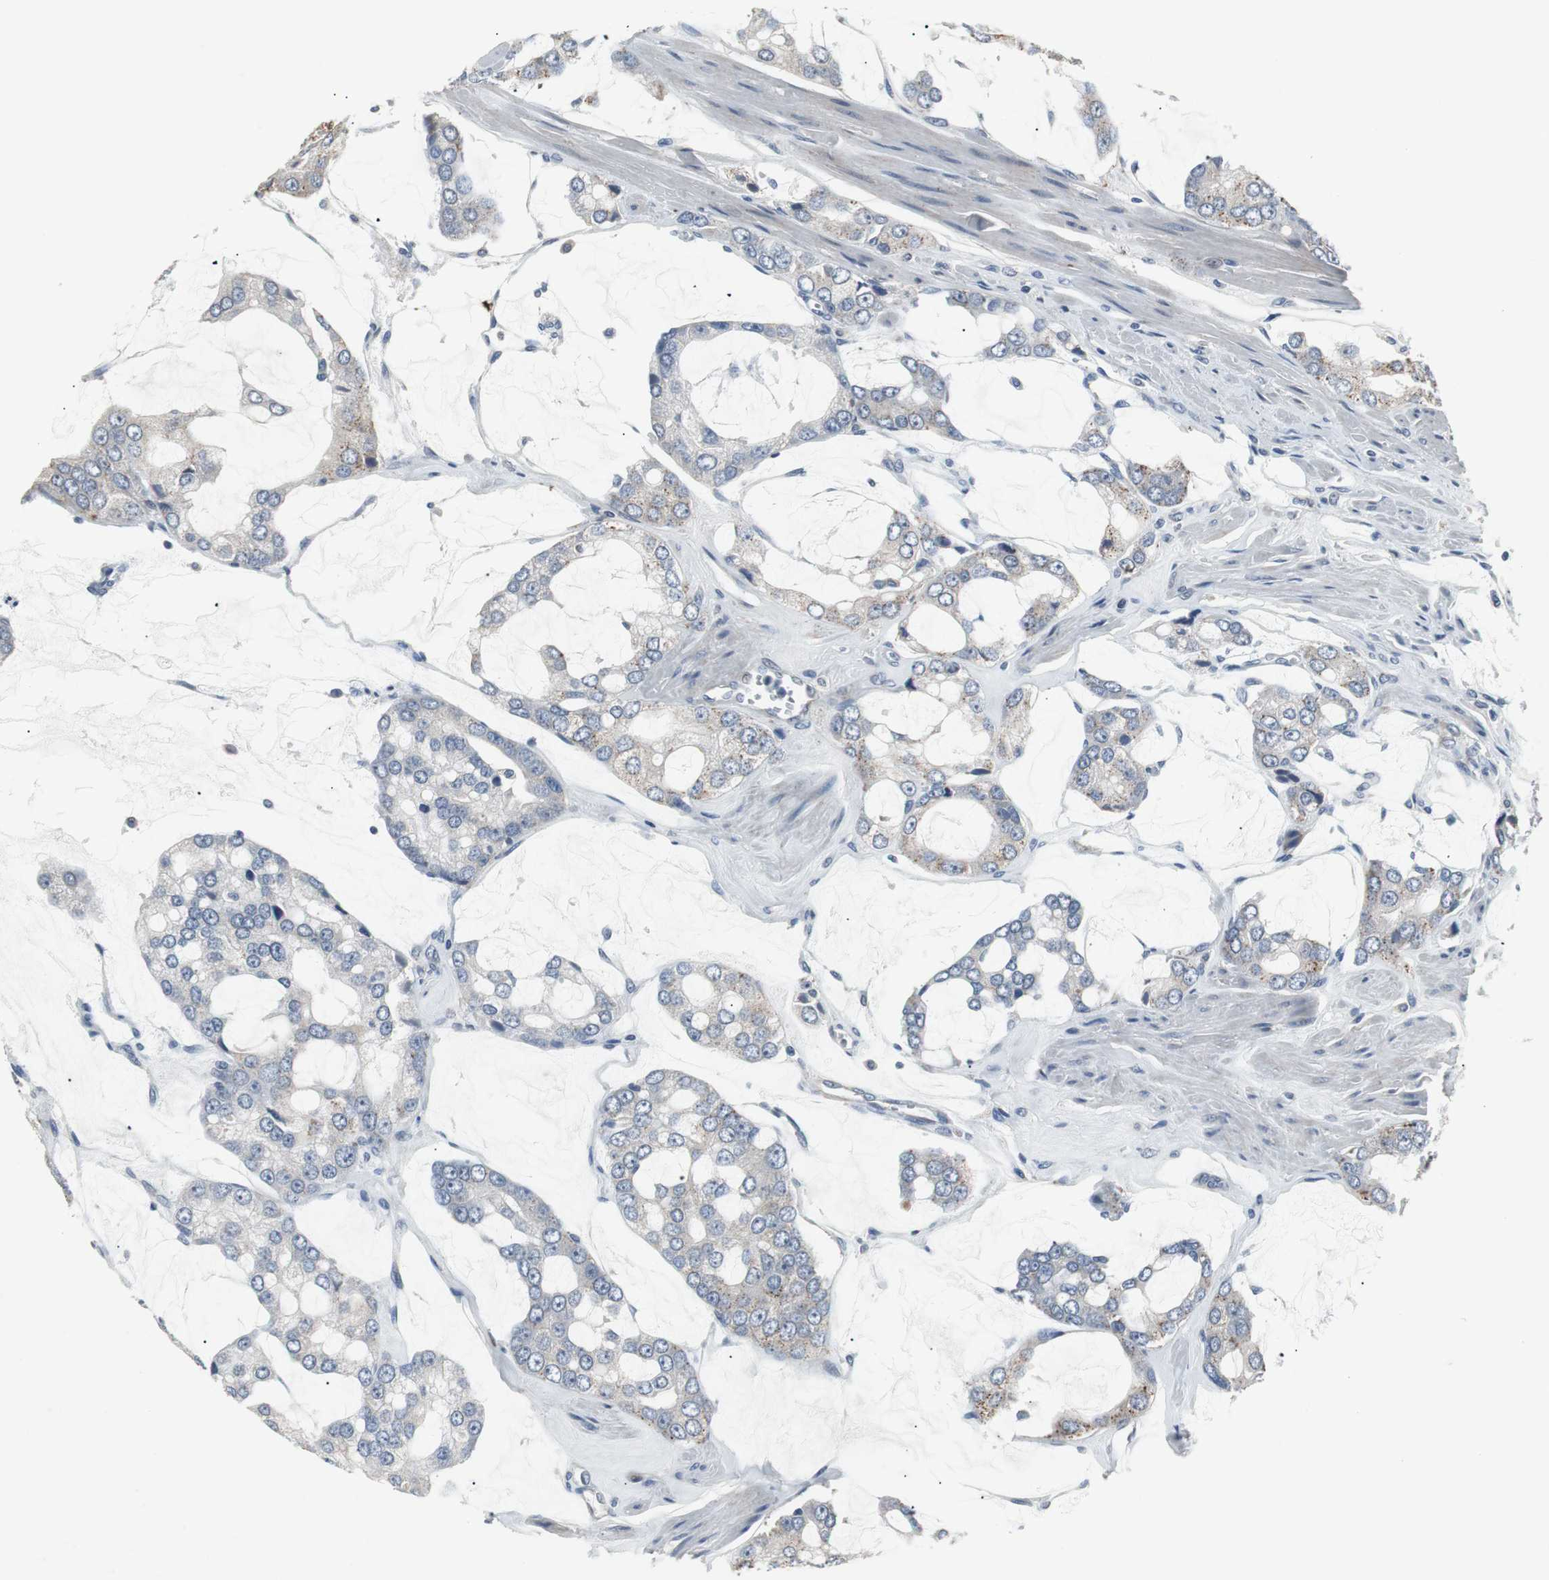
{"staining": {"intensity": "negative", "quantity": "none", "location": "none"}, "tissue": "prostate cancer", "cell_type": "Tumor cells", "image_type": "cancer", "snomed": [{"axis": "morphology", "description": "Adenocarcinoma, High grade"}, {"axis": "topography", "description": "Prostate"}], "caption": "Prostate high-grade adenocarcinoma was stained to show a protein in brown. There is no significant positivity in tumor cells. (Immunohistochemistry, brightfield microscopy, high magnification).", "gene": "GBA1", "patient": {"sex": "male", "age": 67}}